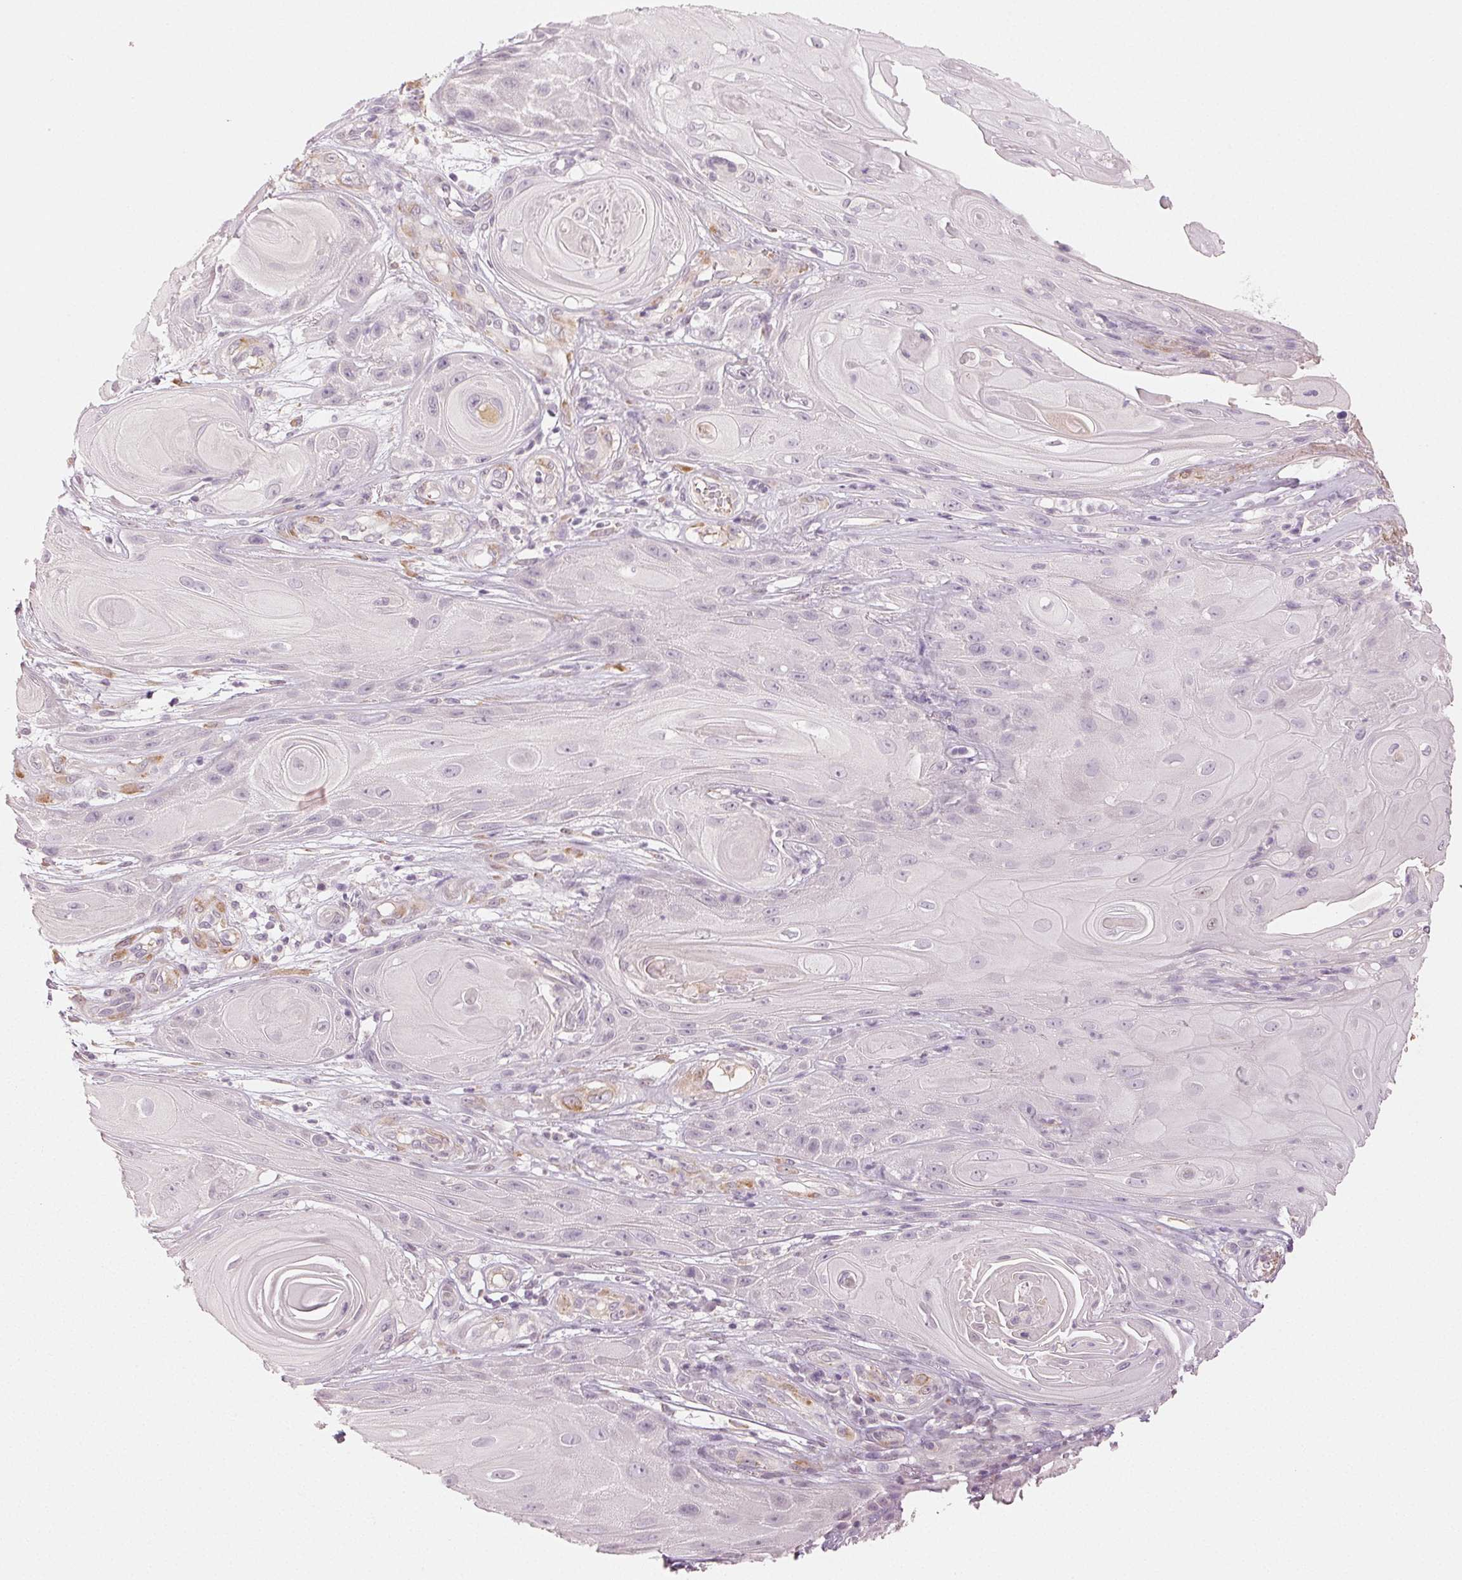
{"staining": {"intensity": "negative", "quantity": "none", "location": "none"}, "tissue": "skin cancer", "cell_type": "Tumor cells", "image_type": "cancer", "snomed": [{"axis": "morphology", "description": "Squamous cell carcinoma, NOS"}, {"axis": "topography", "description": "Skin"}], "caption": "A high-resolution image shows immunohistochemistry staining of squamous cell carcinoma (skin), which exhibits no significant positivity in tumor cells. Brightfield microscopy of immunohistochemistry stained with DAB (3,3'-diaminobenzidine) (brown) and hematoxylin (blue), captured at high magnification.", "gene": "MAP1LC3A", "patient": {"sex": "male", "age": 62}}